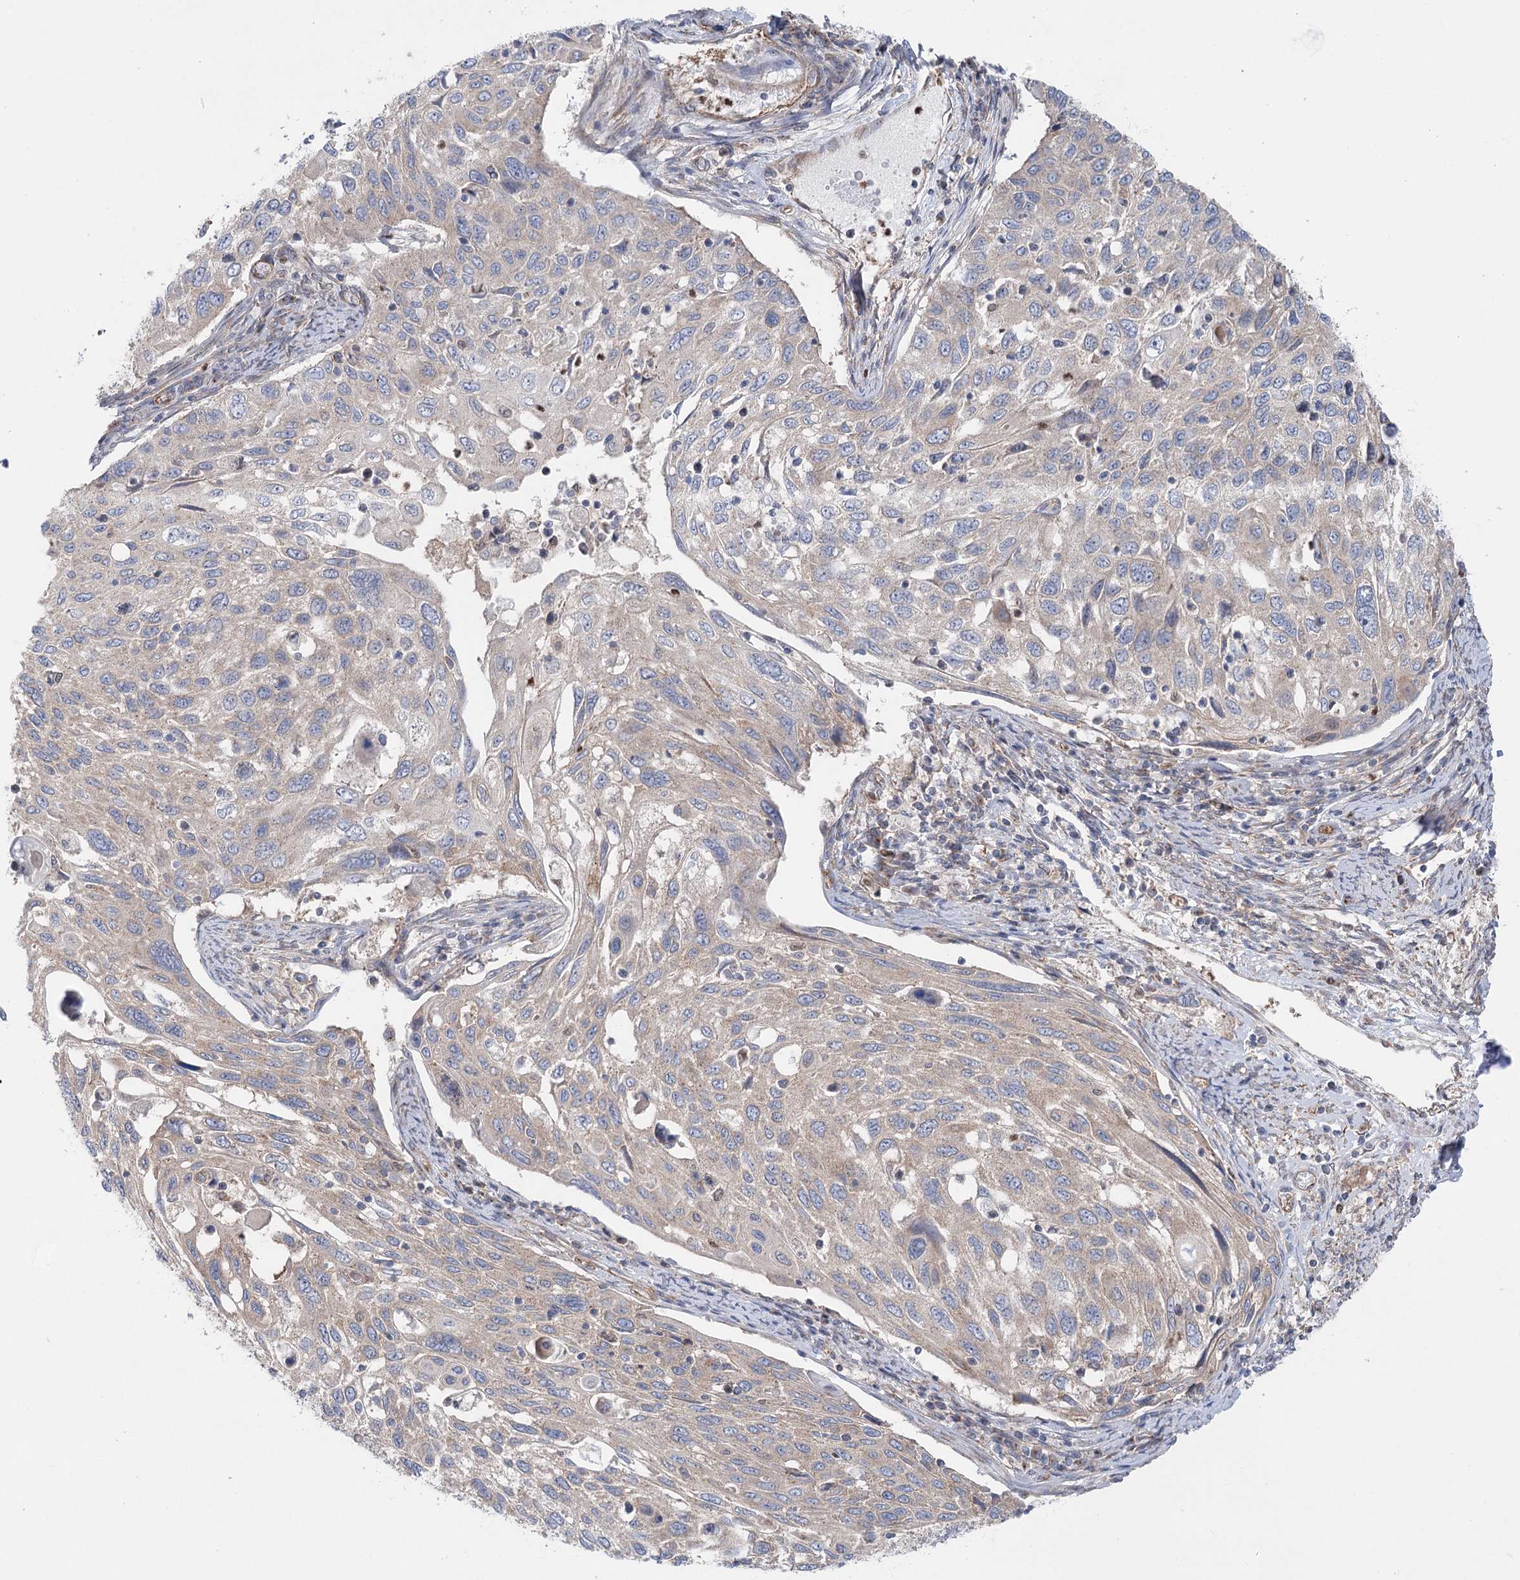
{"staining": {"intensity": "negative", "quantity": "none", "location": "none"}, "tissue": "cervical cancer", "cell_type": "Tumor cells", "image_type": "cancer", "snomed": [{"axis": "morphology", "description": "Squamous cell carcinoma, NOS"}, {"axis": "topography", "description": "Cervix"}], "caption": "This histopathology image is of cervical cancer (squamous cell carcinoma) stained with IHC to label a protein in brown with the nuclei are counter-stained blue. There is no positivity in tumor cells.", "gene": "SCN11A", "patient": {"sex": "female", "age": 70}}